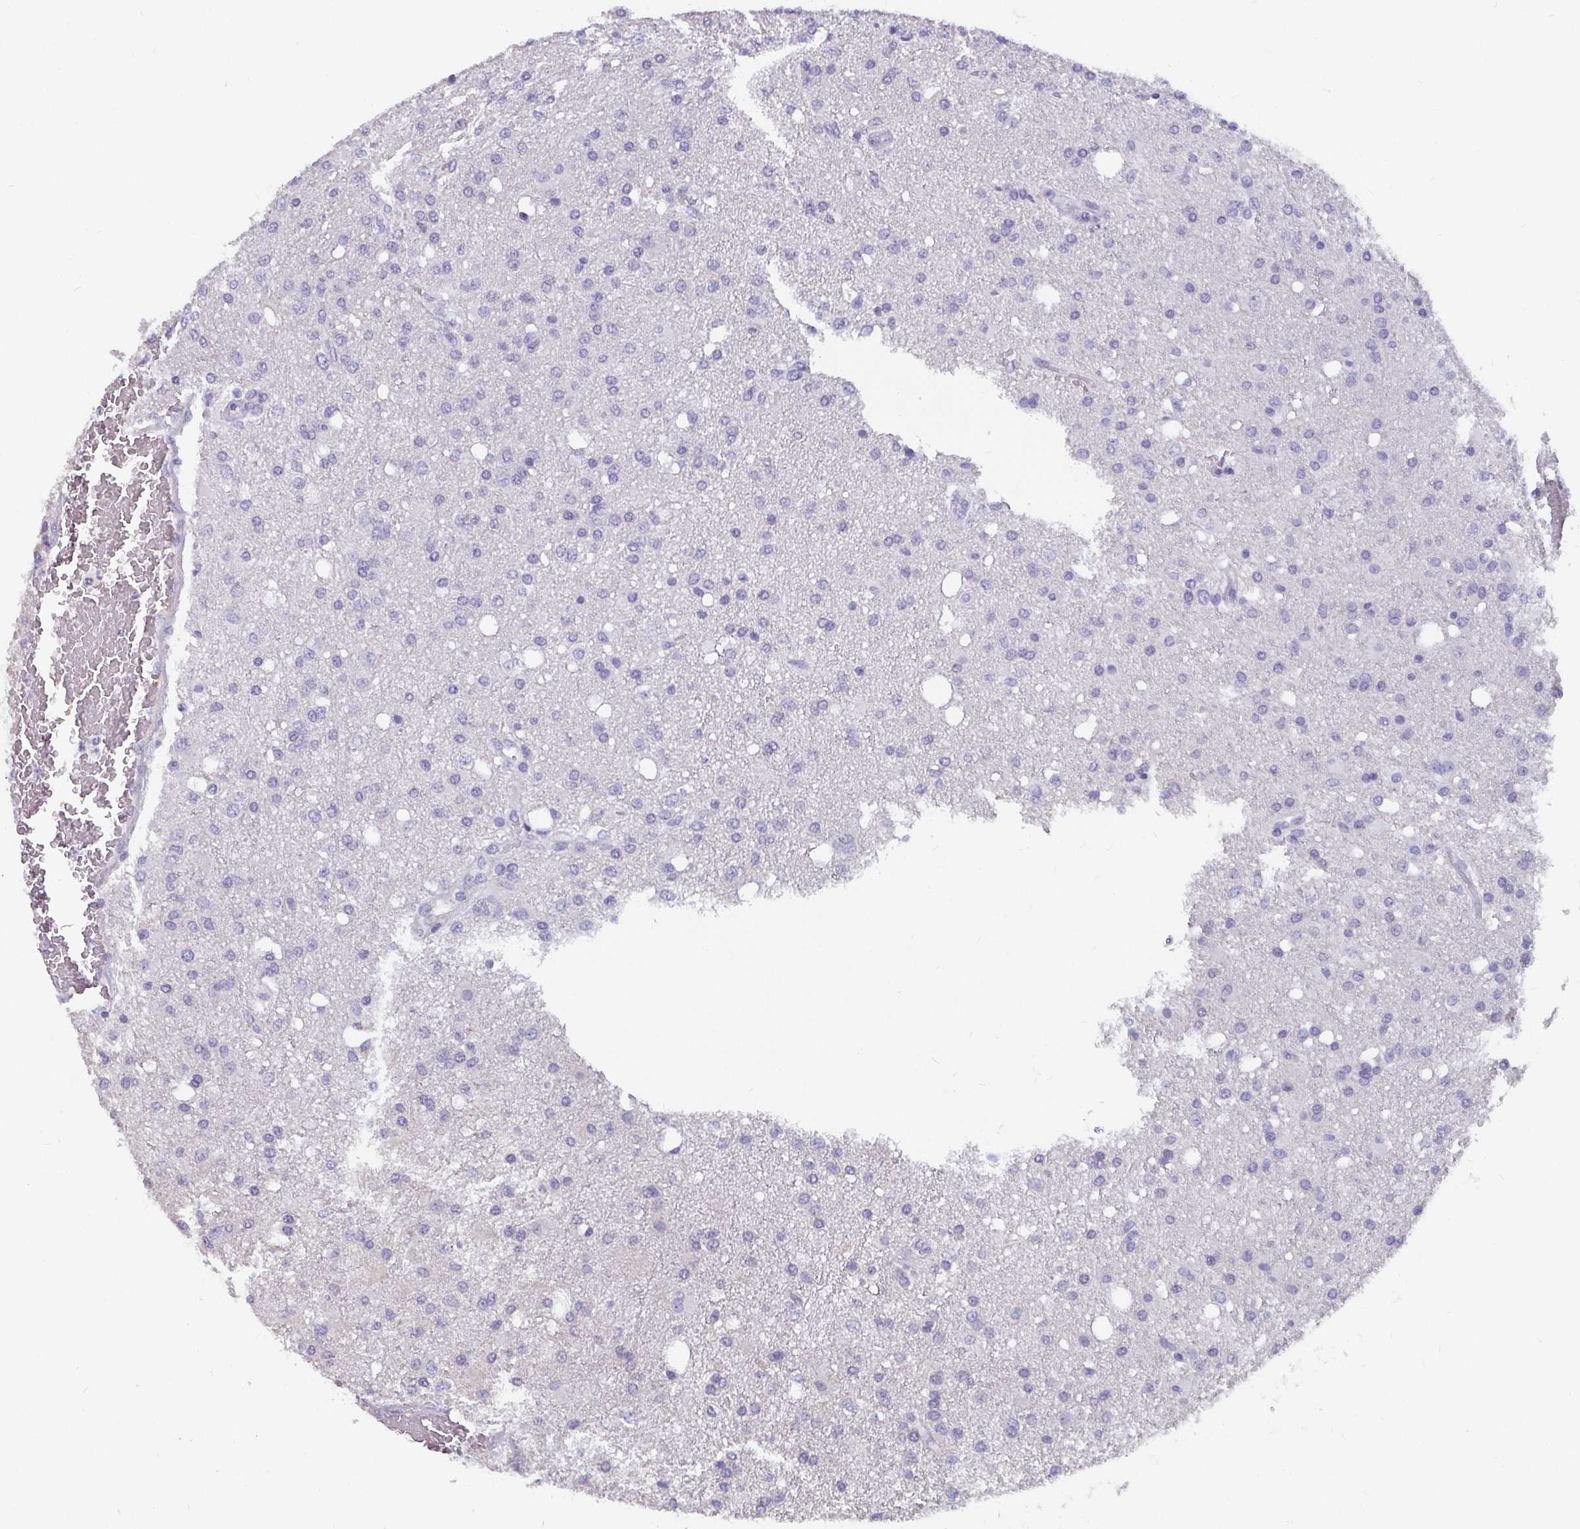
{"staining": {"intensity": "negative", "quantity": "none", "location": "none"}, "tissue": "glioma", "cell_type": "Tumor cells", "image_type": "cancer", "snomed": [{"axis": "morphology", "description": "Glioma, malignant, Low grade"}, {"axis": "topography", "description": "Brain"}], "caption": "Protein analysis of glioma displays no significant staining in tumor cells. (DAB (3,3'-diaminobenzidine) immunohistochemistry (IHC), high magnification).", "gene": "ADAMTS6", "patient": {"sex": "female", "age": 58}}